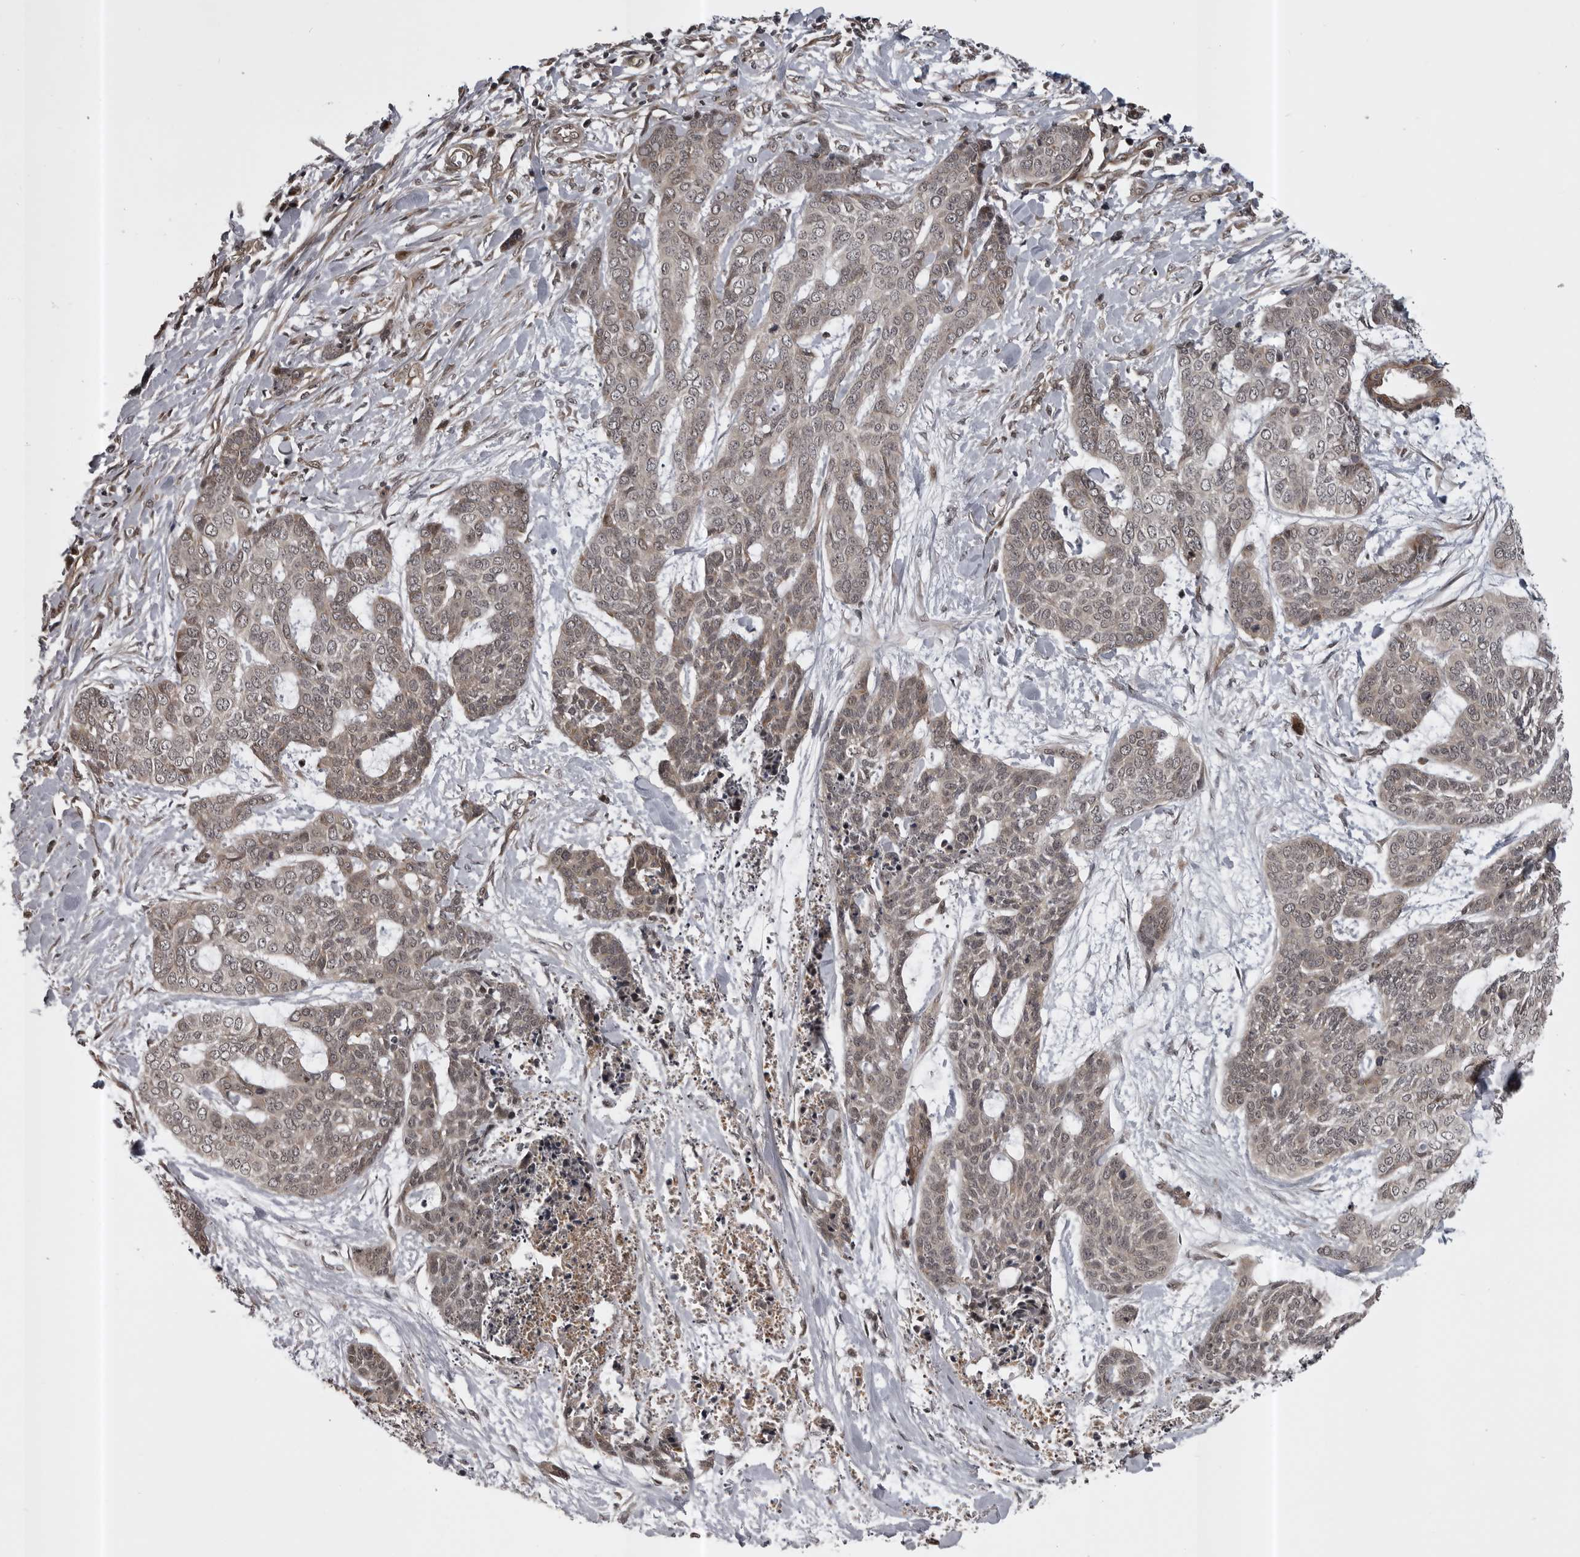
{"staining": {"intensity": "weak", "quantity": ">75%", "location": "cytoplasmic/membranous,nuclear"}, "tissue": "skin cancer", "cell_type": "Tumor cells", "image_type": "cancer", "snomed": [{"axis": "morphology", "description": "Basal cell carcinoma"}, {"axis": "topography", "description": "Skin"}], "caption": "High-magnification brightfield microscopy of basal cell carcinoma (skin) stained with DAB (brown) and counterstained with hematoxylin (blue). tumor cells exhibit weak cytoplasmic/membranous and nuclear staining is seen in about>75% of cells.", "gene": "SNX16", "patient": {"sex": "female", "age": 64}}